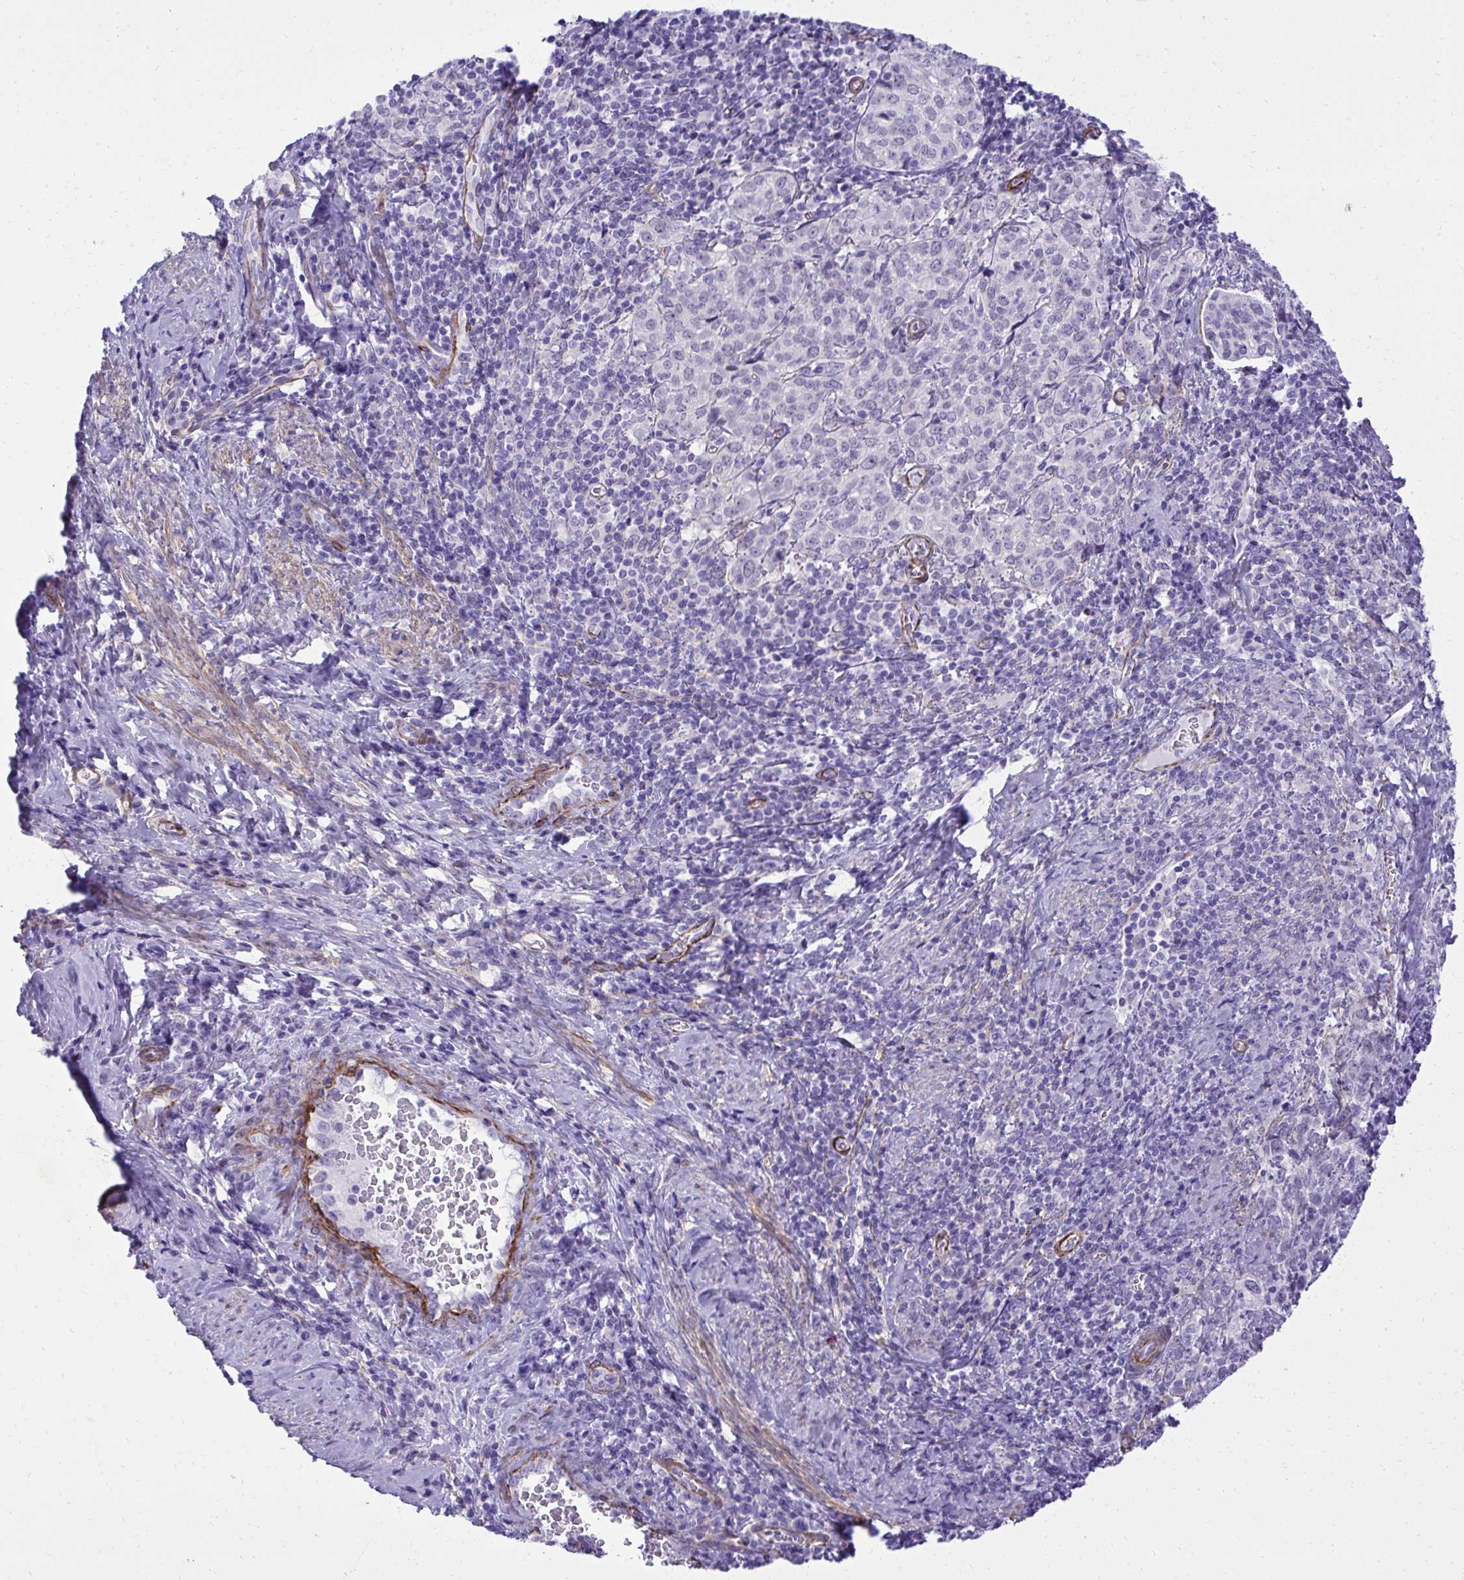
{"staining": {"intensity": "negative", "quantity": "none", "location": "none"}, "tissue": "cervical cancer", "cell_type": "Tumor cells", "image_type": "cancer", "snomed": [{"axis": "morphology", "description": "Normal tissue, NOS"}, {"axis": "morphology", "description": "Squamous cell carcinoma, NOS"}, {"axis": "topography", "description": "Vagina"}, {"axis": "topography", "description": "Cervix"}], "caption": "IHC of human cervical cancer (squamous cell carcinoma) shows no staining in tumor cells. The staining is performed using DAB brown chromogen with nuclei counter-stained in using hematoxylin.", "gene": "PITPNM3", "patient": {"sex": "female", "age": 45}}